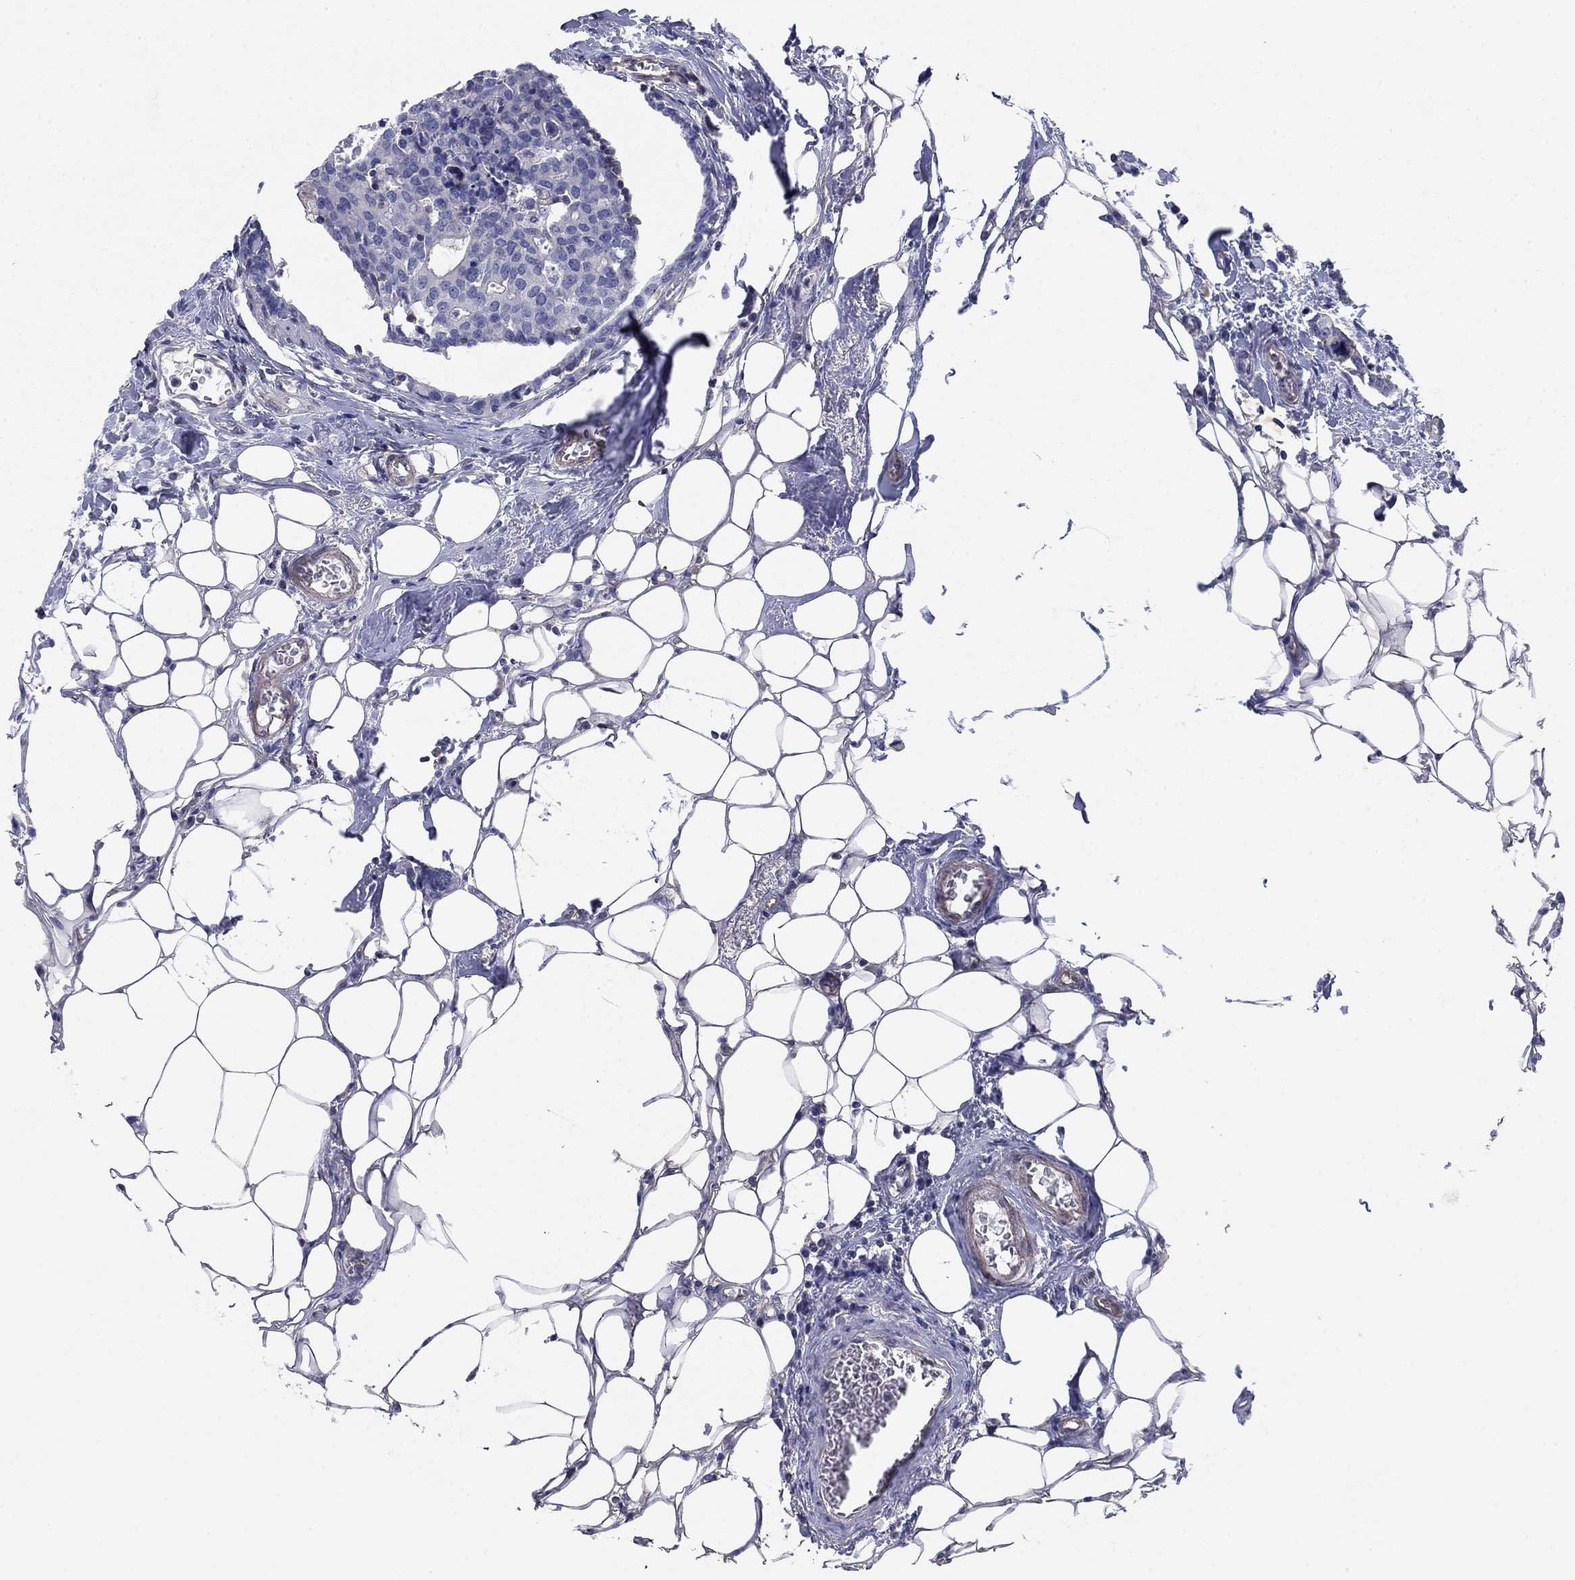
{"staining": {"intensity": "negative", "quantity": "none", "location": "none"}, "tissue": "breast cancer", "cell_type": "Tumor cells", "image_type": "cancer", "snomed": [{"axis": "morphology", "description": "Duct carcinoma"}, {"axis": "topography", "description": "Breast"}], "caption": "The micrograph exhibits no staining of tumor cells in breast cancer.", "gene": "PSD4", "patient": {"sex": "female", "age": 83}}